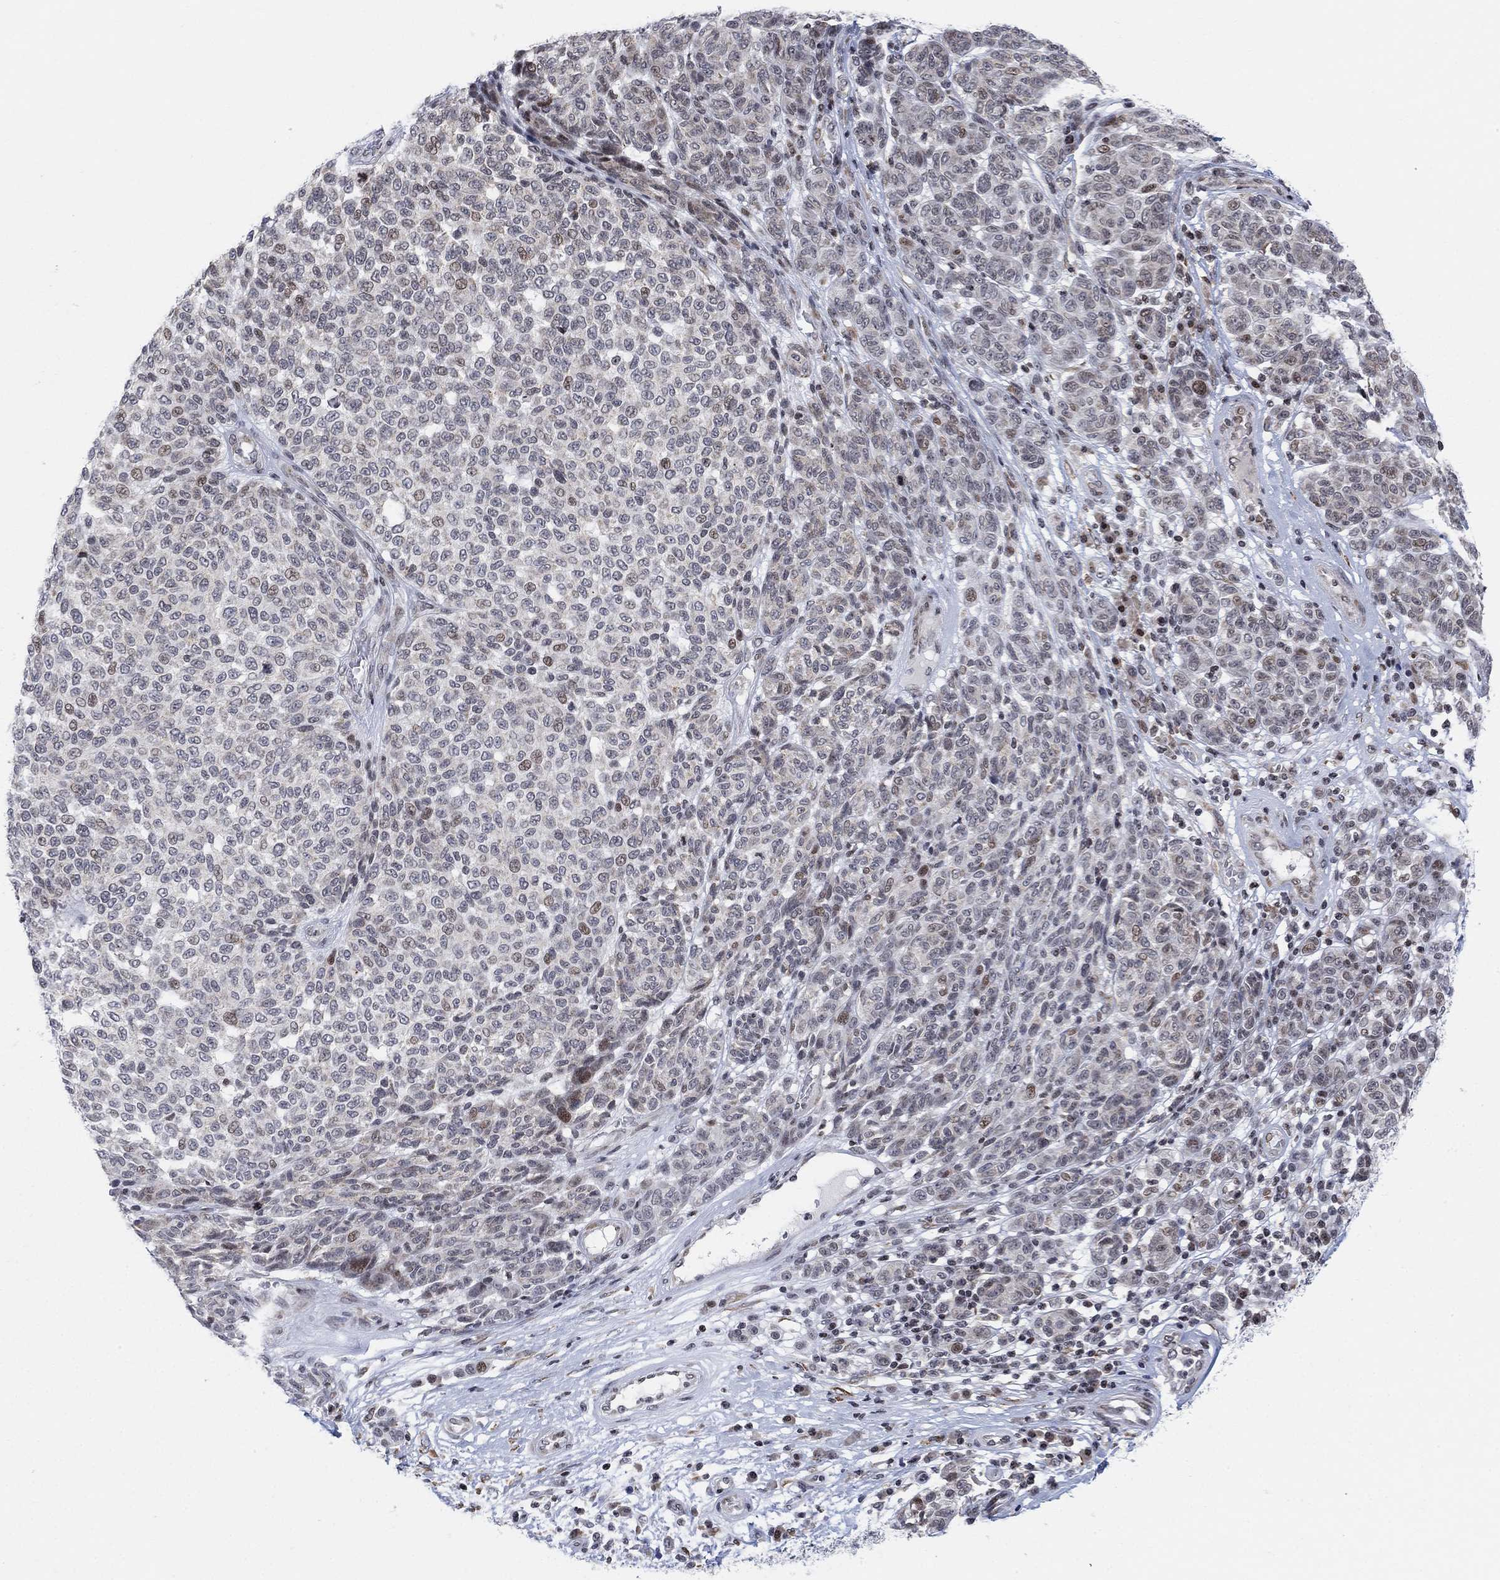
{"staining": {"intensity": "weak", "quantity": "<25%", "location": "nuclear"}, "tissue": "melanoma", "cell_type": "Tumor cells", "image_type": "cancer", "snomed": [{"axis": "morphology", "description": "Malignant melanoma, NOS"}, {"axis": "topography", "description": "Skin"}], "caption": "A high-resolution photomicrograph shows IHC staining of melanoma, which demonstrates no significant staining in tumor cells.", "gene": "ABHD14A", "patient": {"sex": "male", "age": 59}}